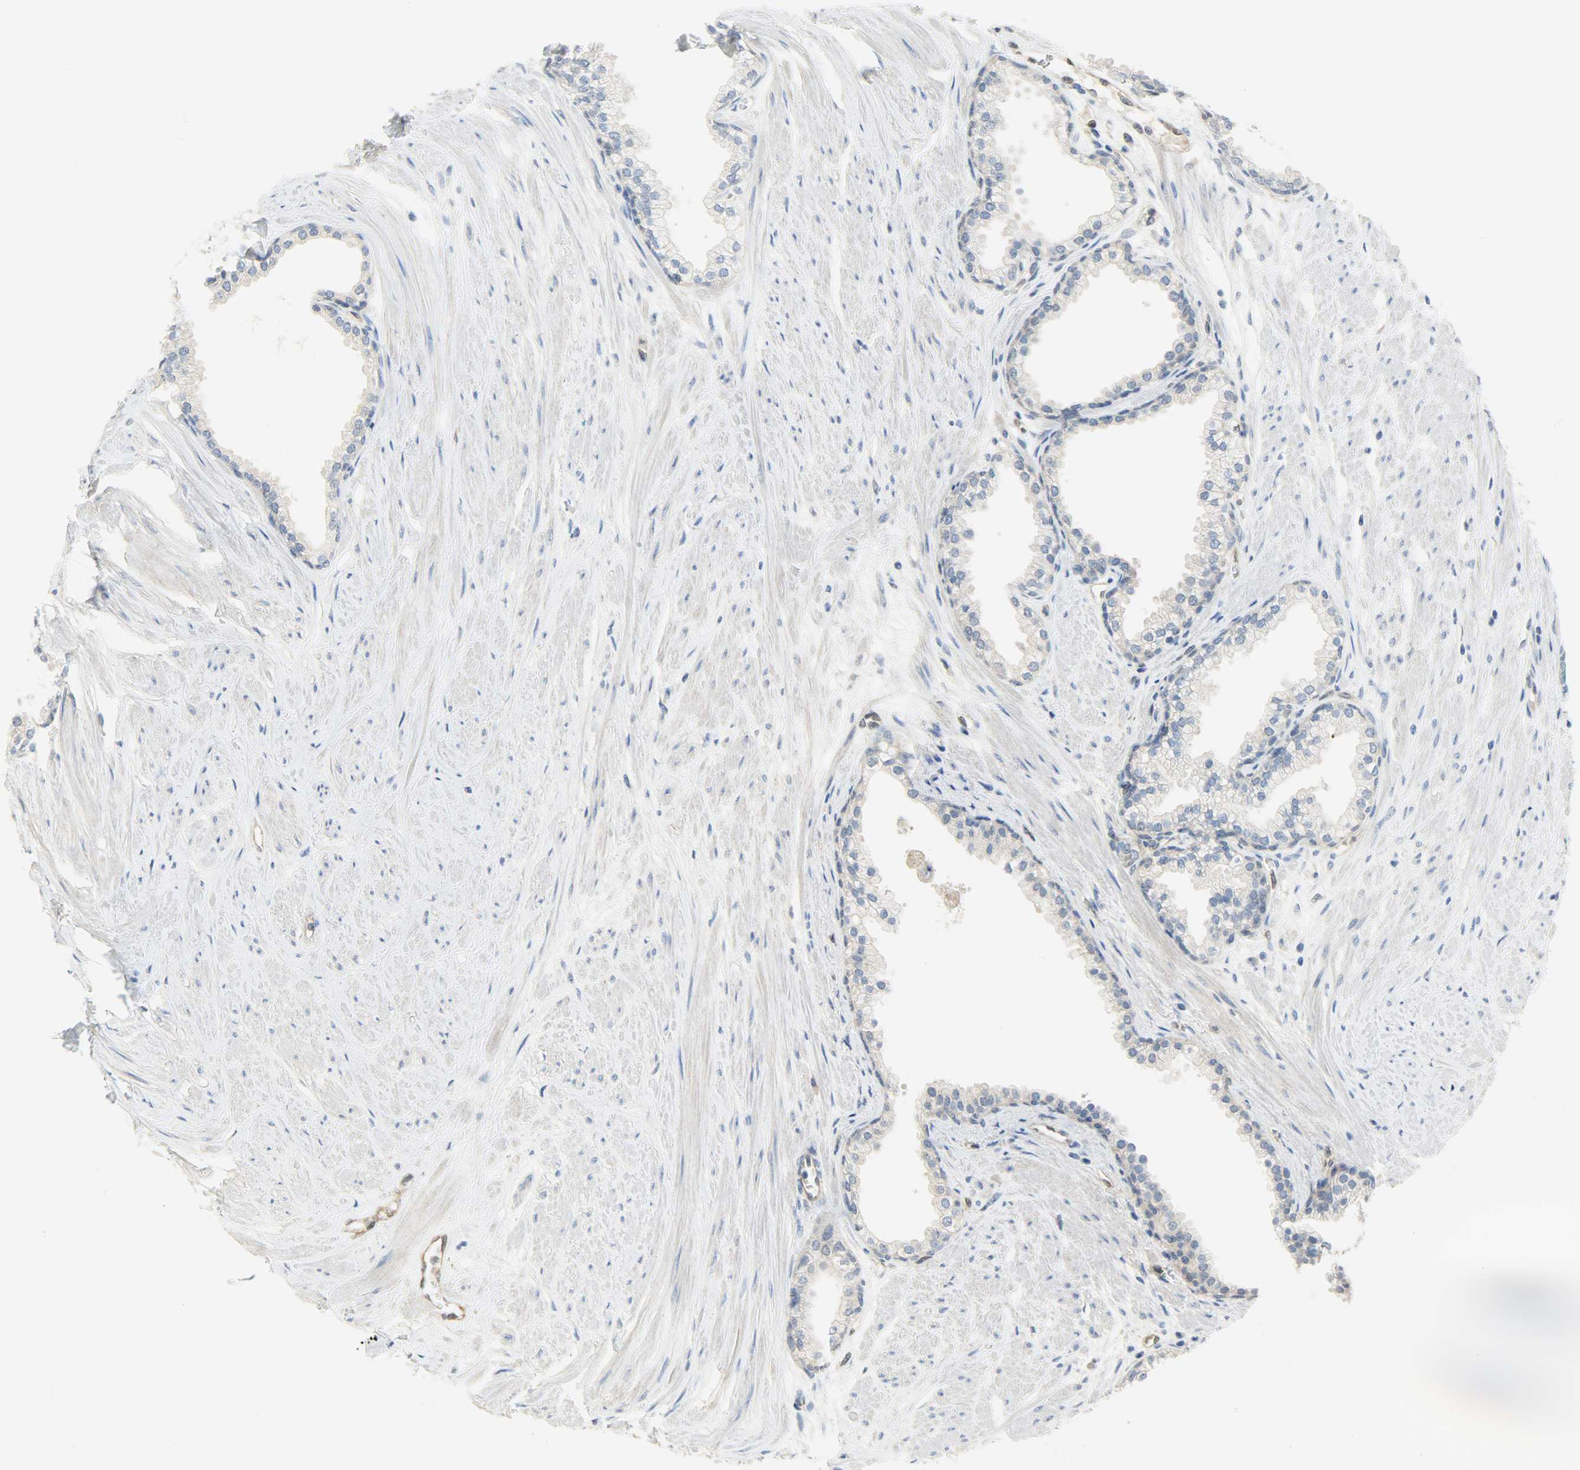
{"staining": {"intensity": "weak", "quantity": "<25%", "location": "cytoplasmic/membranous"}, "tissue": "prostate", "cell_type": "Glandular cells", "image_type": "normal", "snomed": [{"axis": "morphology", "description": "Normal tissue, NOS"}, {"axis": "topography", "description": "Prostate"}], "caption": "An immunohistochemistry photomicrograph of benign prostate is shown. There is no staining in glandular cells of prostate. (Stains: DAB immunohistochemistry (IHC) with hematoxylin counter stain, Microscopy: brightfield microscopy at high magnification).", "gene": "FKBP1A", "patient": {"sex": "male", "age": 64}}